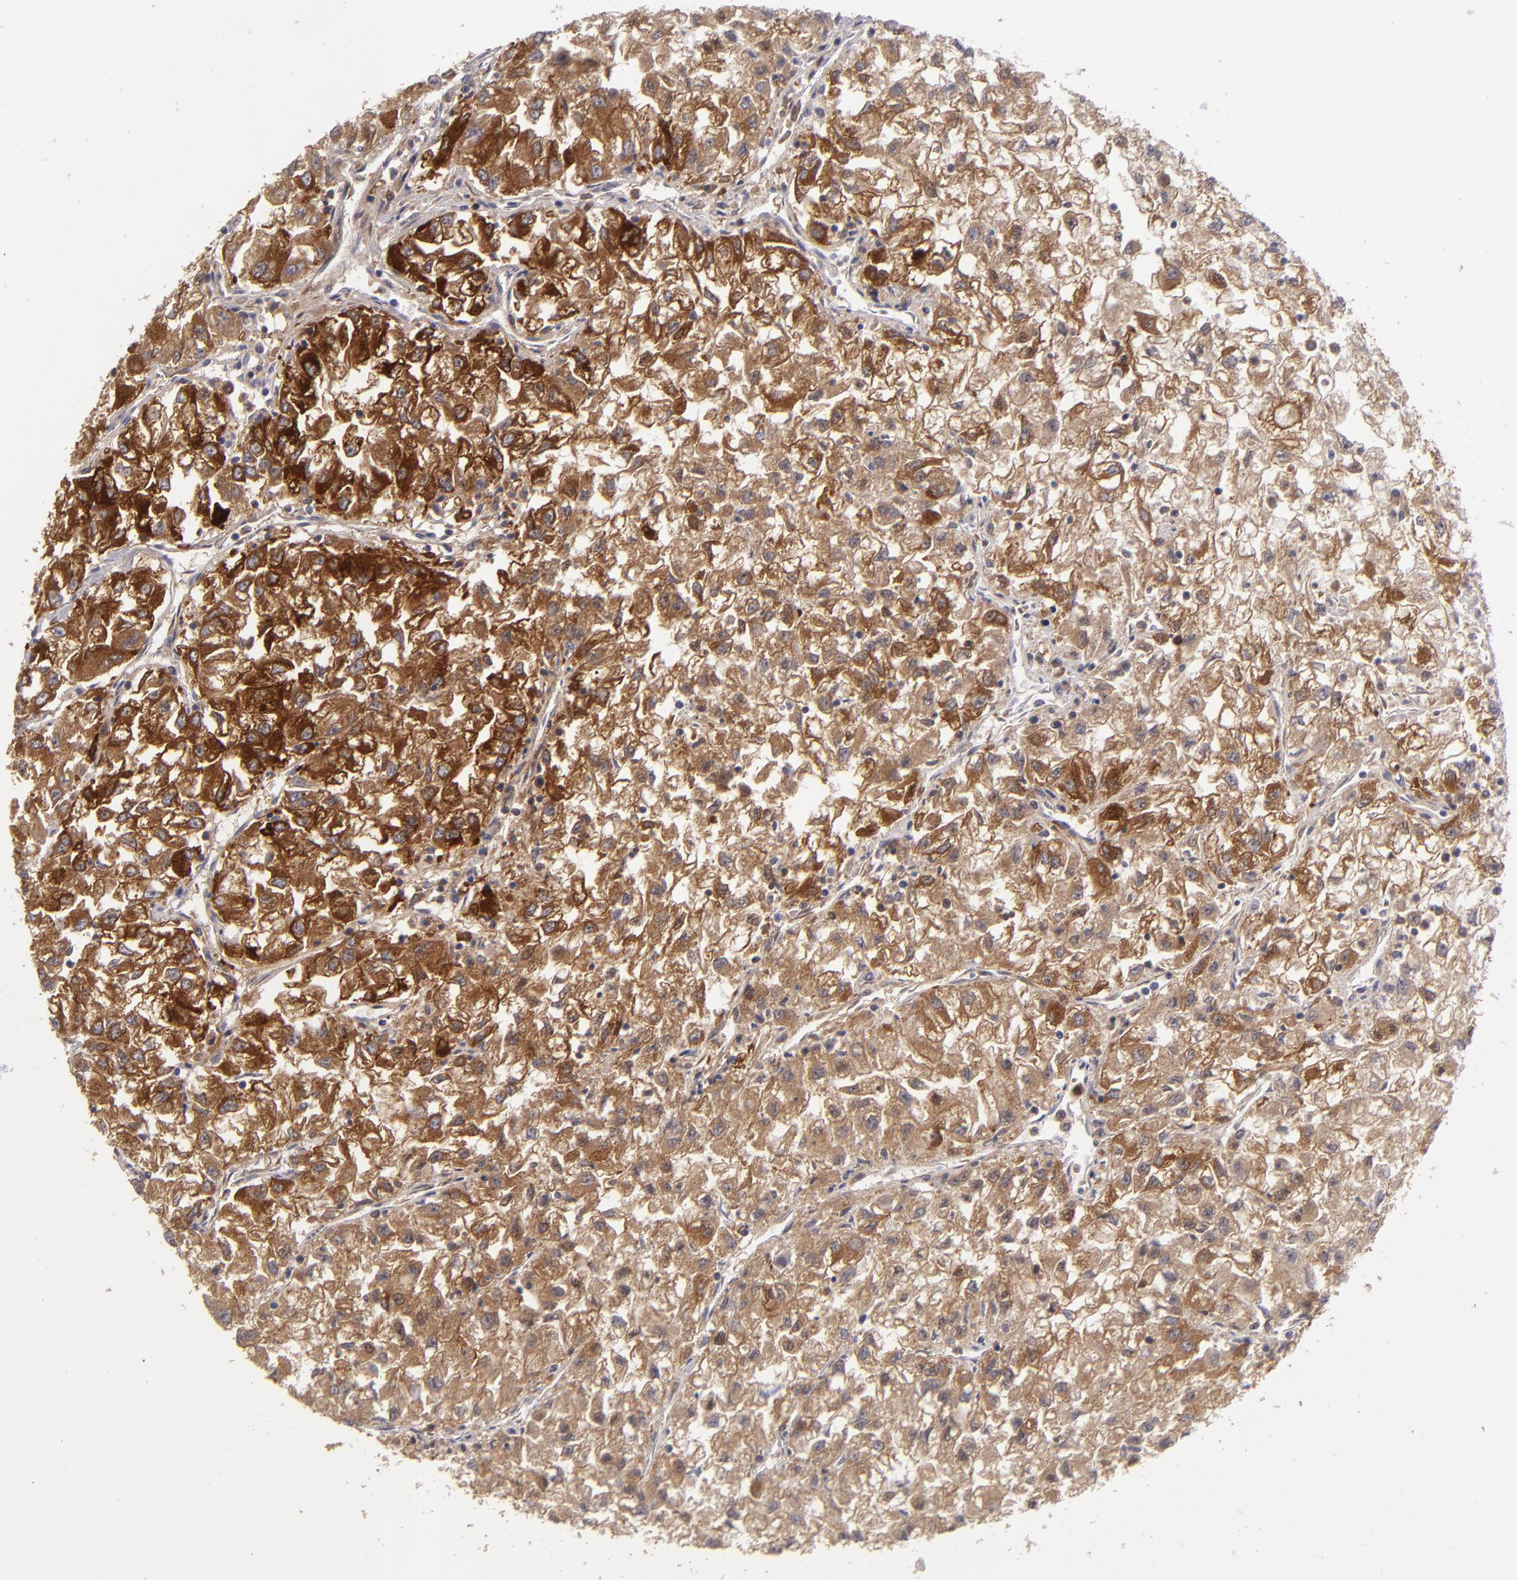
{"staining": {"intensity": "strong", "quantity": ">75%", "location": "cytoplasmic/membranous"}, "tissue": "renal cancer", "cell_type": "Tumor cells", "image_type": "cancer", "snomed": [{"axis": "morphology", "description": "Adenocarcinoma, NOS"}, {"axis": "topography", "description": "Kidney"}], "caption": "There is high levels of strong cytoplasmic/membranous positivity in tumor cells of adenocarcinoma (renal), as demonstrated by immunohistochemical staining (brown color).", "gene": "MMP10", "patient": {"sex": "male", "age": 59}}